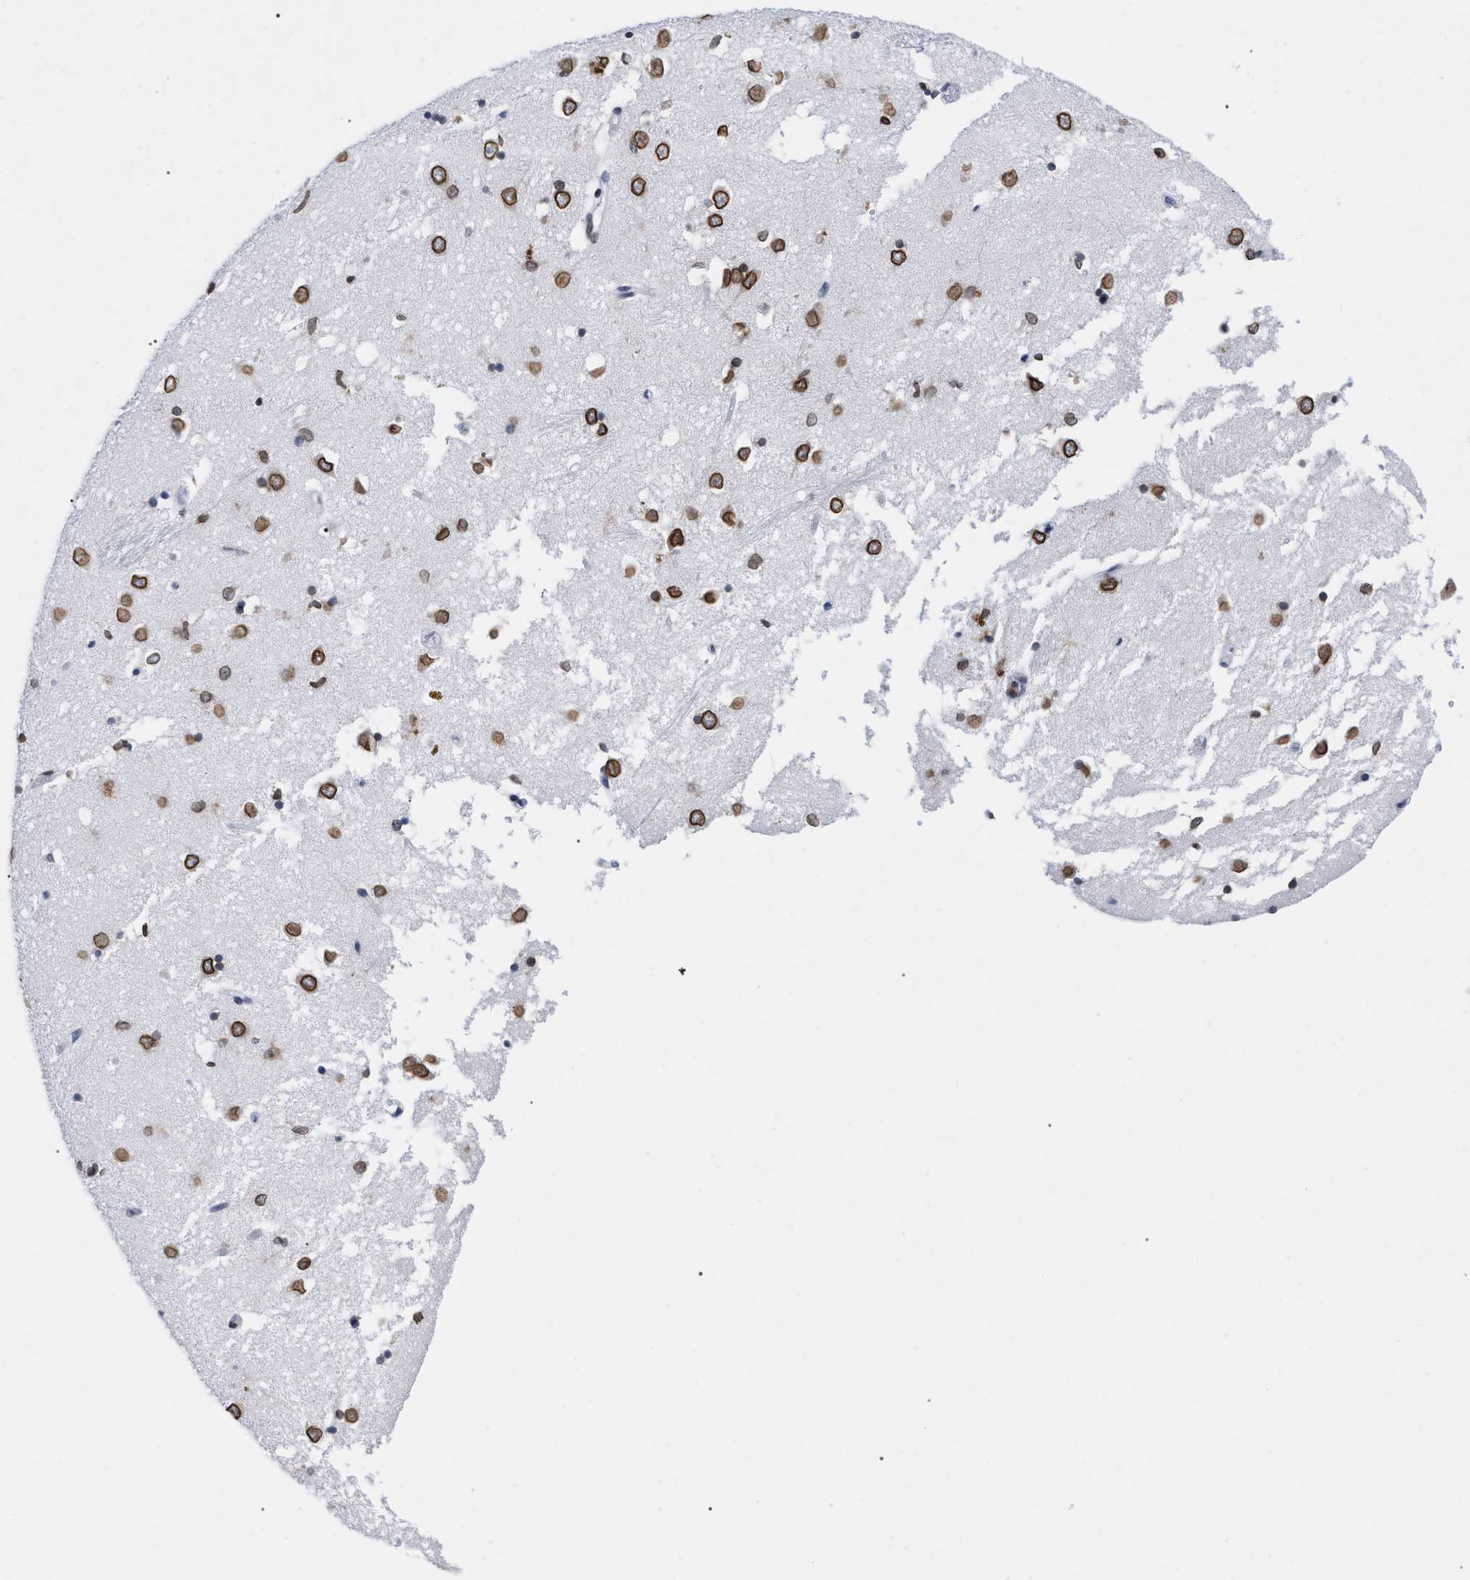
{"staining": {"intensity": "moderate", "quantity": "25%-75%", "location": "nuclear"}, "tissue": "caudate", "cell_type": "Glial cells", "image_type": "normal", "snomed": [{"axis": "morphology", "description": "Normal tissue, NOS"}, {"axis": "topography", "description": "Lateral ventricle wall"}], "caption": "IHC (DAB (3,3'-diaminobenzidine)) staining of normal human caudate displays moderate nuclear protein expression in approximately 25%-75% of glial cells.", "gene": "TPR", "patient": {"sex": "female", "age": 19}}